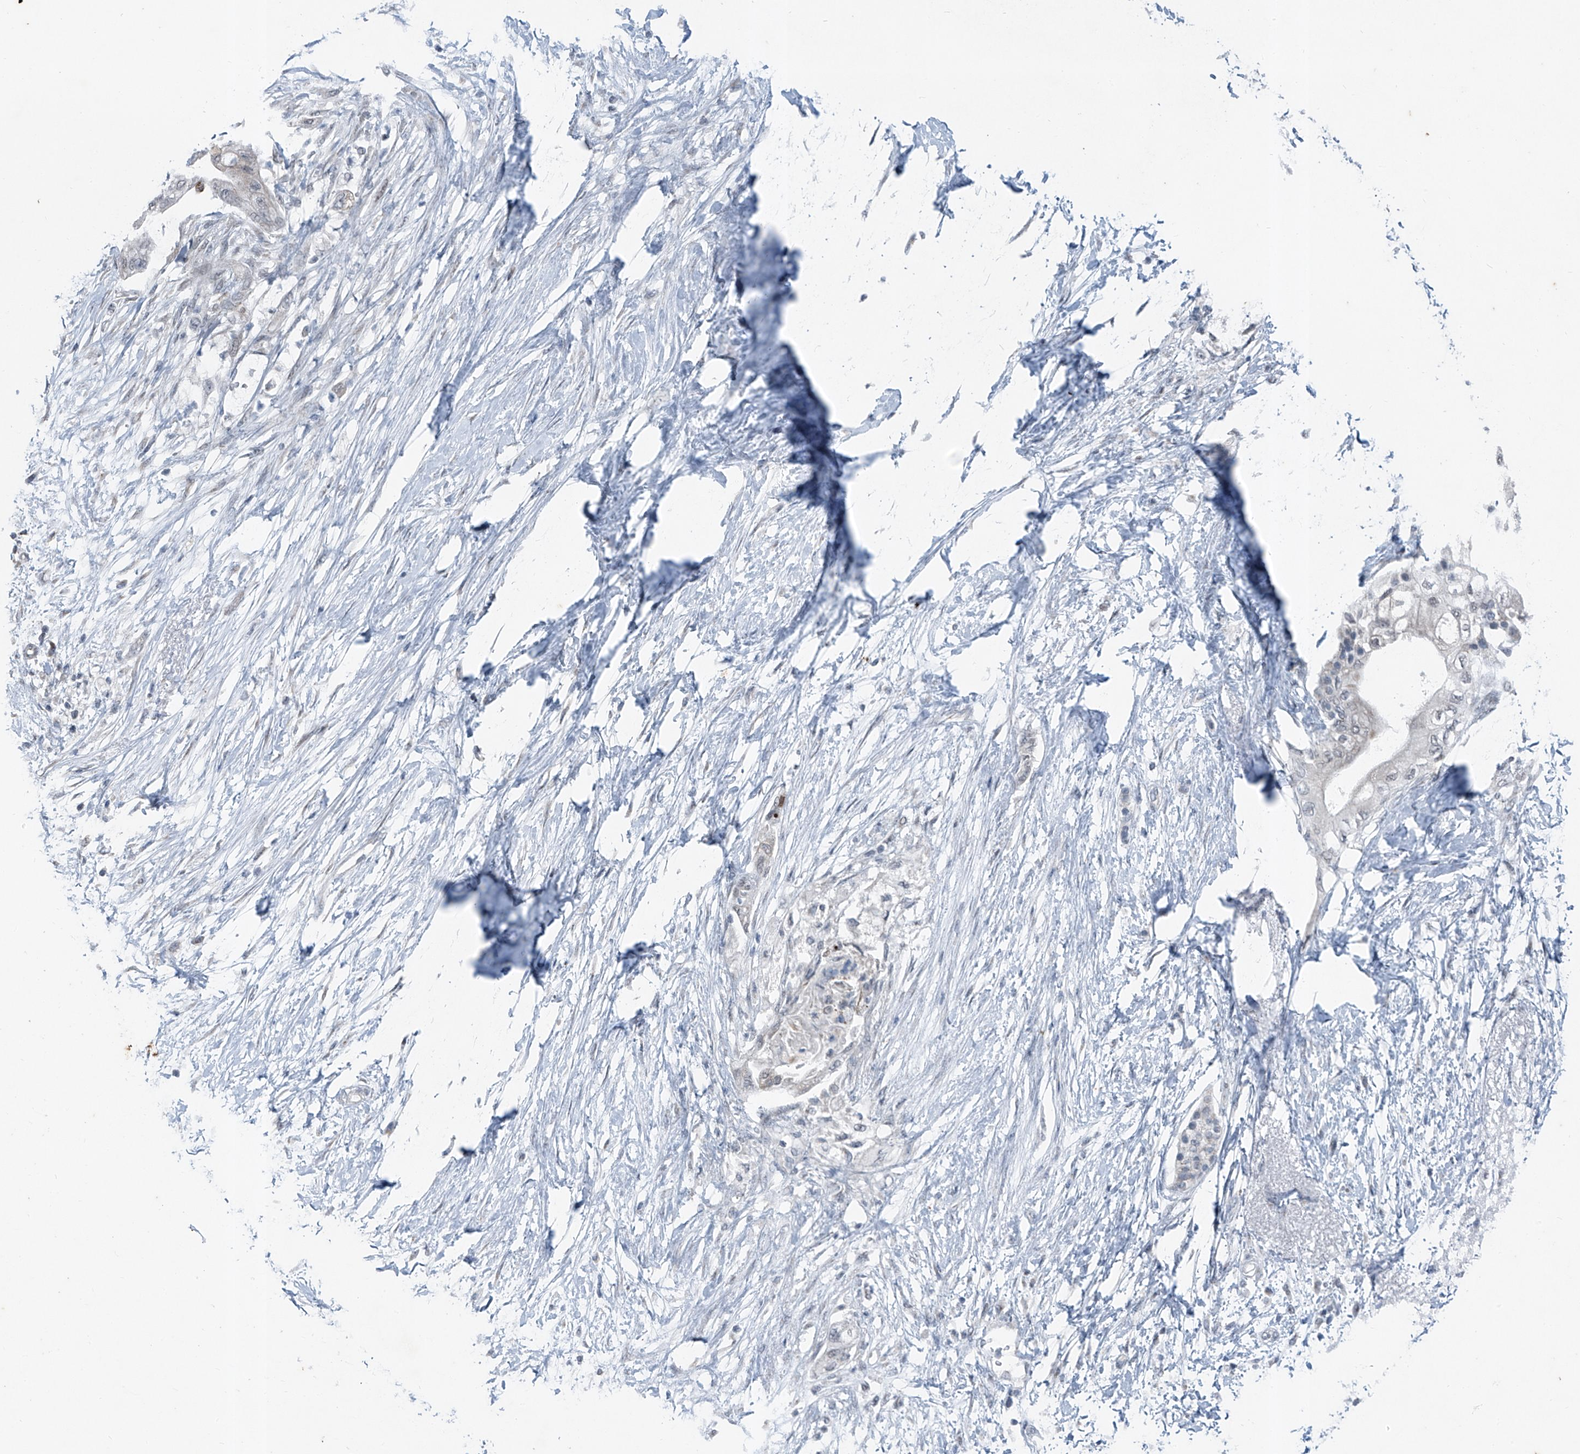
{"staining": {"intensity": "negative", "quantity": "none", "location": "none"}, "tissue": "pancreatic cancer", "cell_type": "Tumor cells", "image_type": "cancer", "snomed": [{"axis": "morphology", "description": "Normal tissue, NOS"}, {"axis": "morphology", "description": "Adenocarcinoma, NOS"}, {"axis": "topography", "description": "Pancreas"}, {"axis": "topography", "description": "Duodenum"}], "caption": "Immunohistochemical staining of pancreatic cancer reveals no significant staining in tumor cells.", "gene": "DYRK1B", "patient": {"sex": "female", "age": 60}}